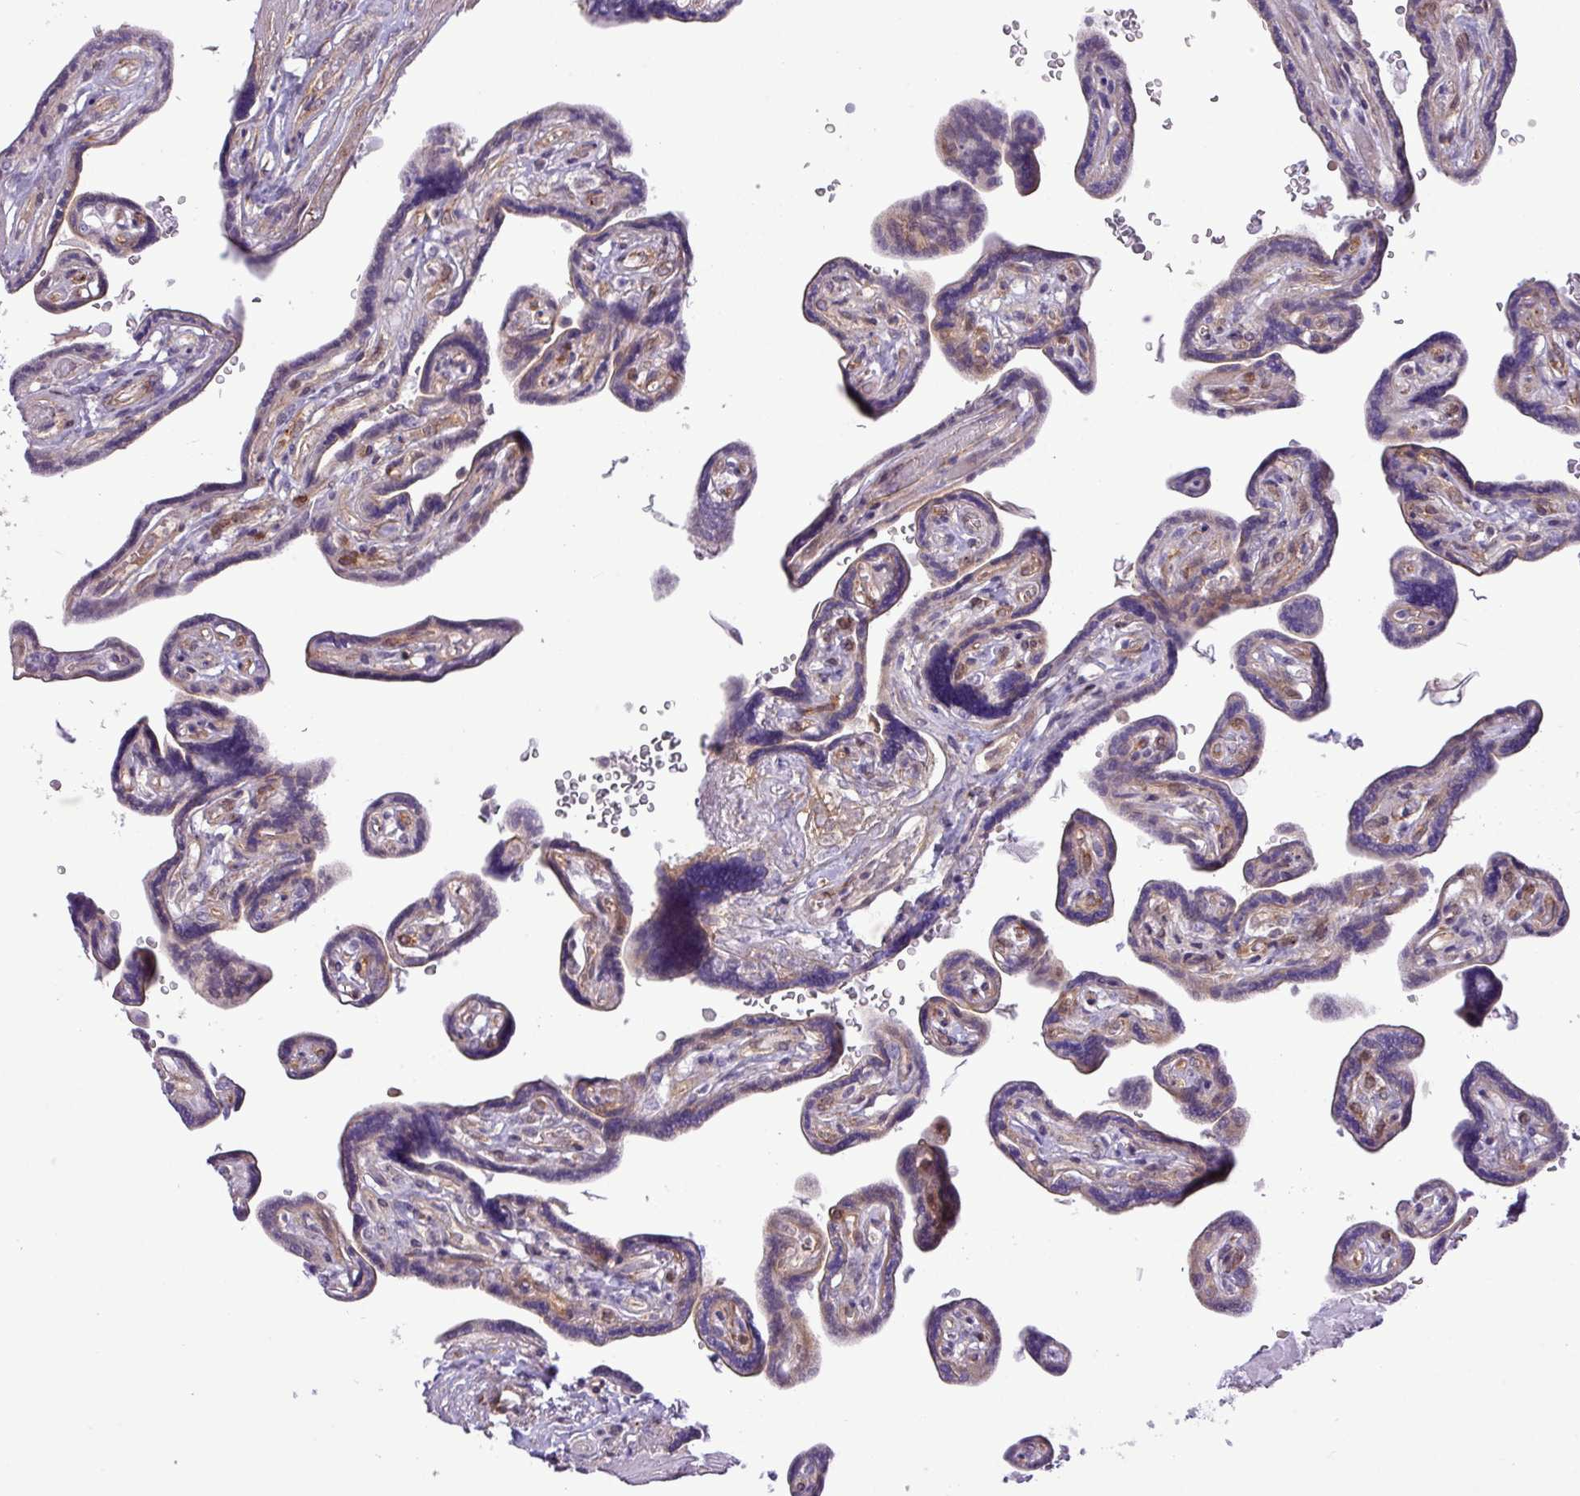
{"staining": {"intensity": "weak", "quantity": ">75%", "location": "cytoplasmic/membranous"}, "tissue": "placenta", "cell_type": "Decidual cells", "image_type": "normal", "snomed": [{"axis": "morphology", "description": "Normal tissue, NOS"}, {"axis": "topography", "description": "Placenta"}], "caption": "Placenta stained for a protein (brown) demonstrates weak cytoplasmic/membranous positive staining in about >75% of decidual cells.", "gene": "FAM222B", "patient": {"sex": "female", "age": 32}}